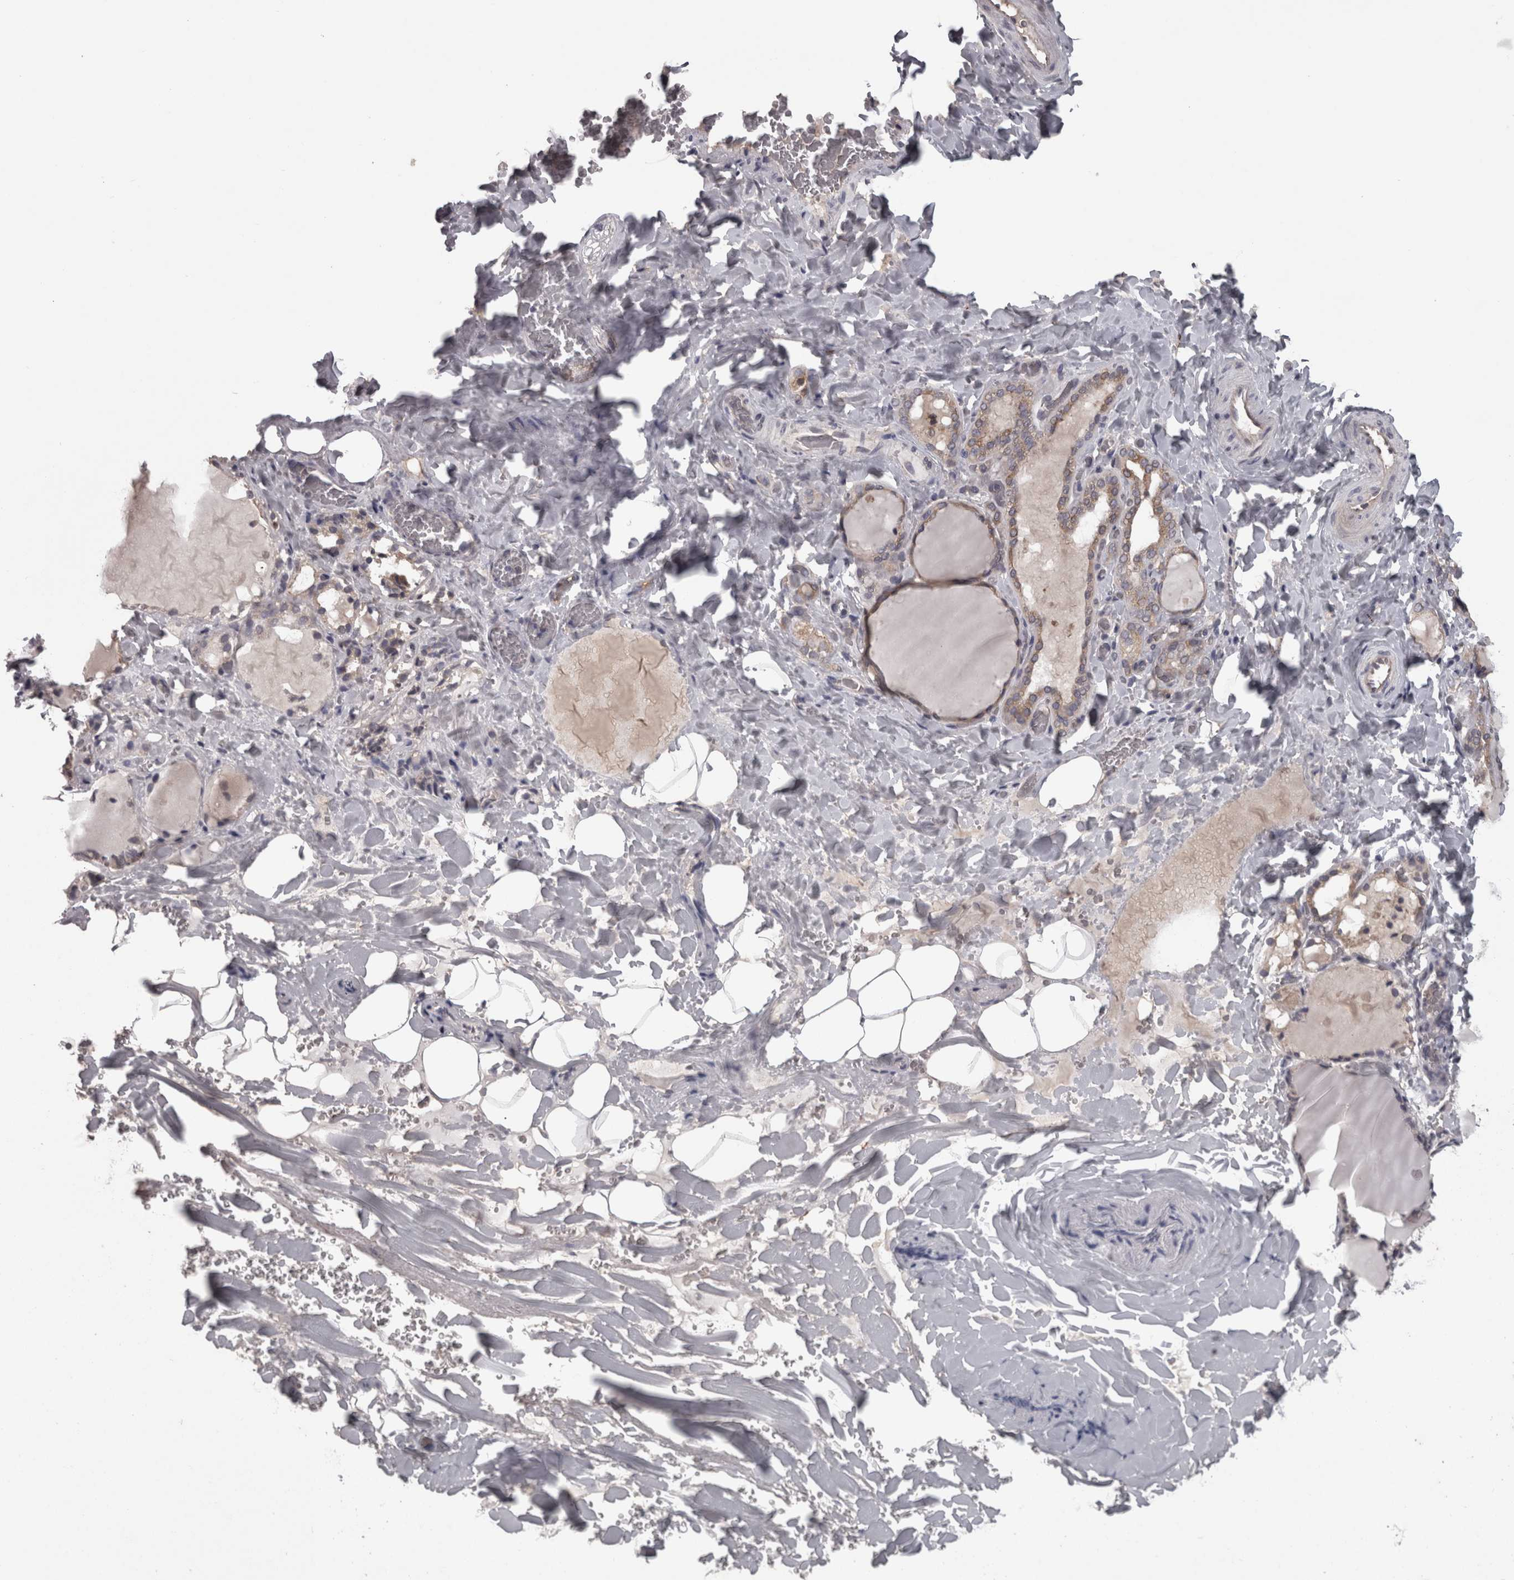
{"staining": {"intensity": "moderate", "quantity": ">75%", "location": "cytoplasmic/membranous"}, "tissue": "thyroid gland", "cell_type": "Glandular cells", "image_type": "normal", "snomed": [{"axis": "morphology", "description": "Normal tissue, NOS"}, {"axis": "topography", "description": "Thyroid gland"}], "caption": "DAB immunohistochemical staining of benign thyroid gland exhibits moderate cytoplasmic/membranous protein staining in about >75% of glandular cells.", "gene": "PON3", "patient": {"sex": "female", "age": 22}}